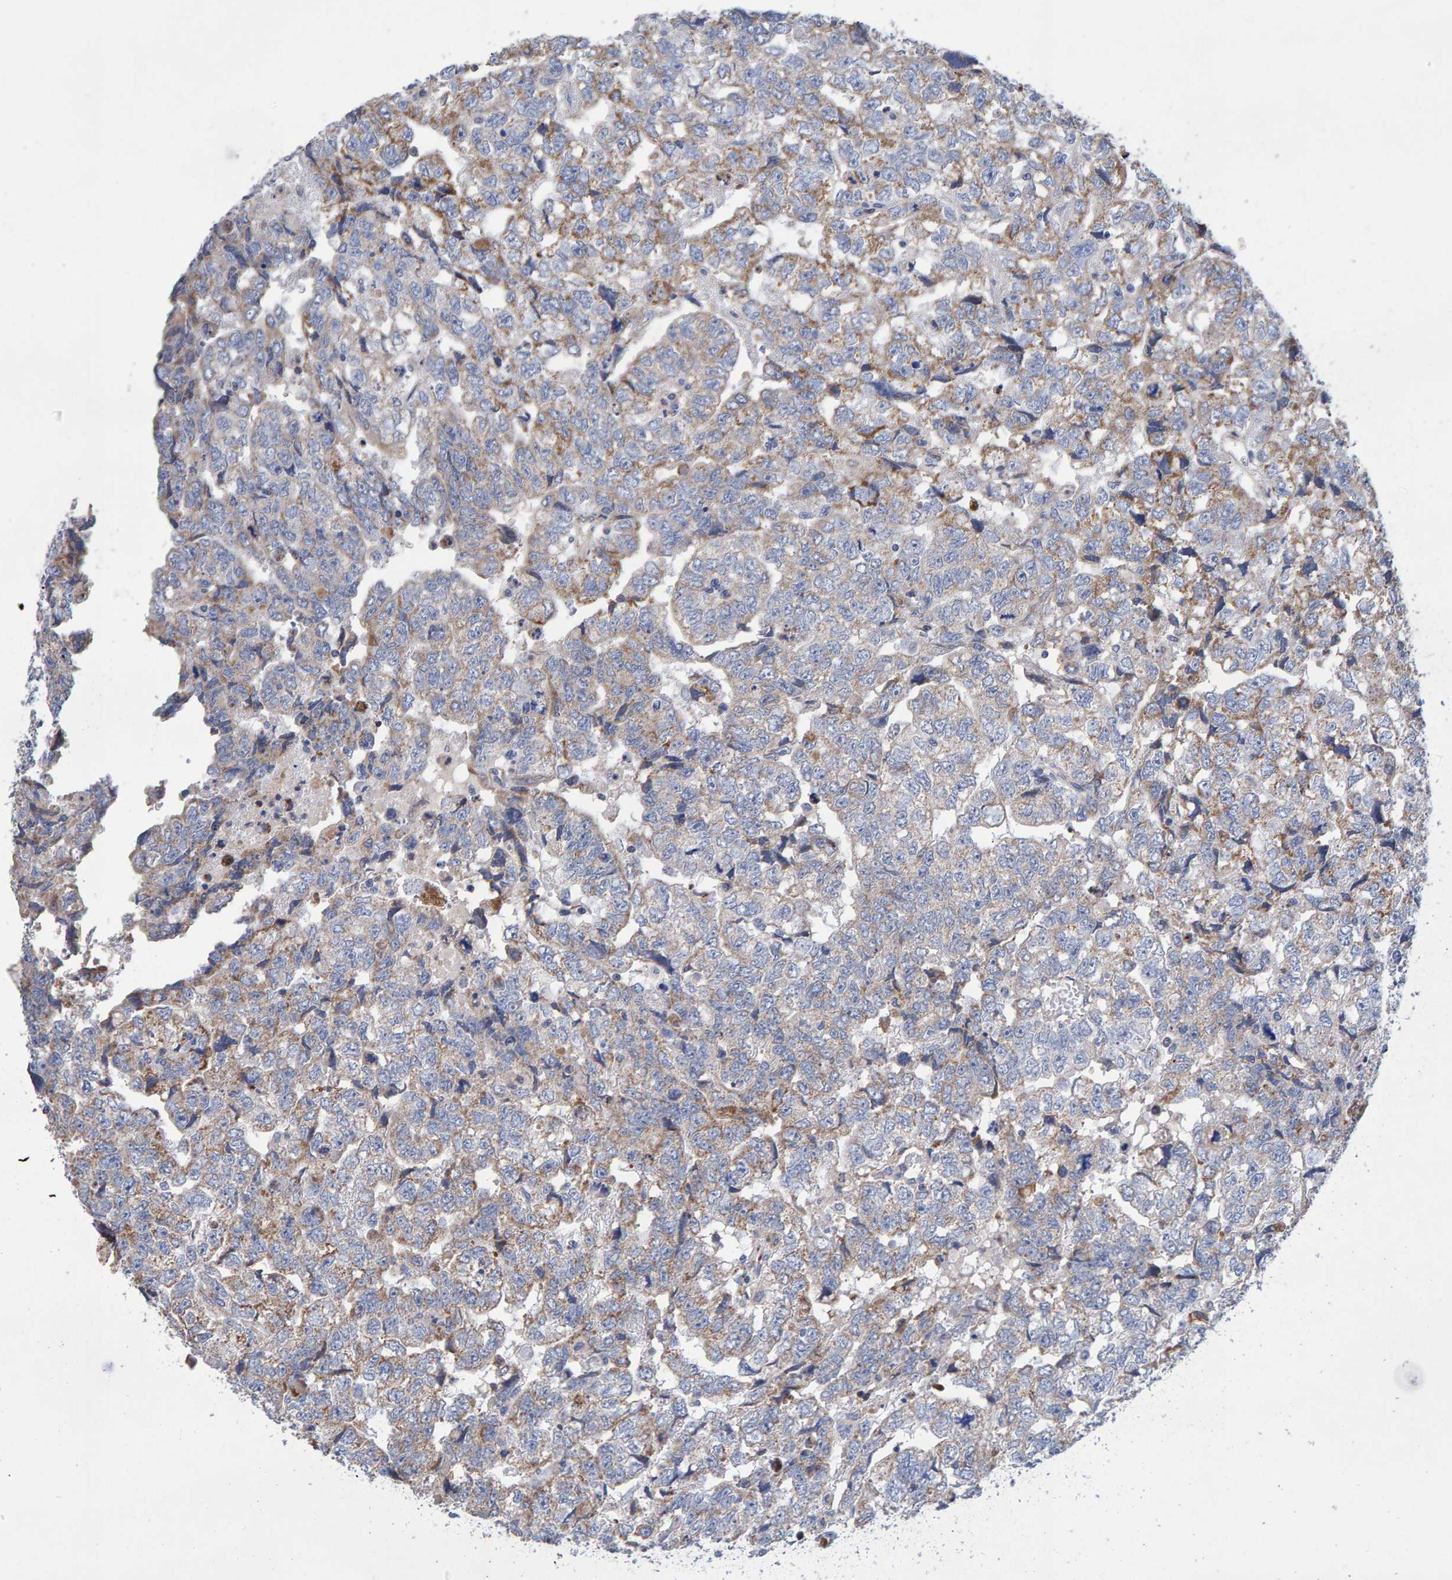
{"staining": {"intensity": "weak", "quantity": ">75%", "location": "cytoplasmic/membranous"}, "tissue": "testis cancer", "cell_type": "Tumor cells", "image_type": "cancer", "snomed": [{"axis": "morphology", "description": "Carcinoma, Embryonal, NOS"}, {"axis": "topography", "description": "Testis"}], "caption": "Immunohistochemistry (DAB) staining of testis cancer reveals weak cytoplasmic/membranous protein expression in approximately >75% of tumor cells.", "gene": "EFR3A", "patient": {"sex": "male", "age": 36}}